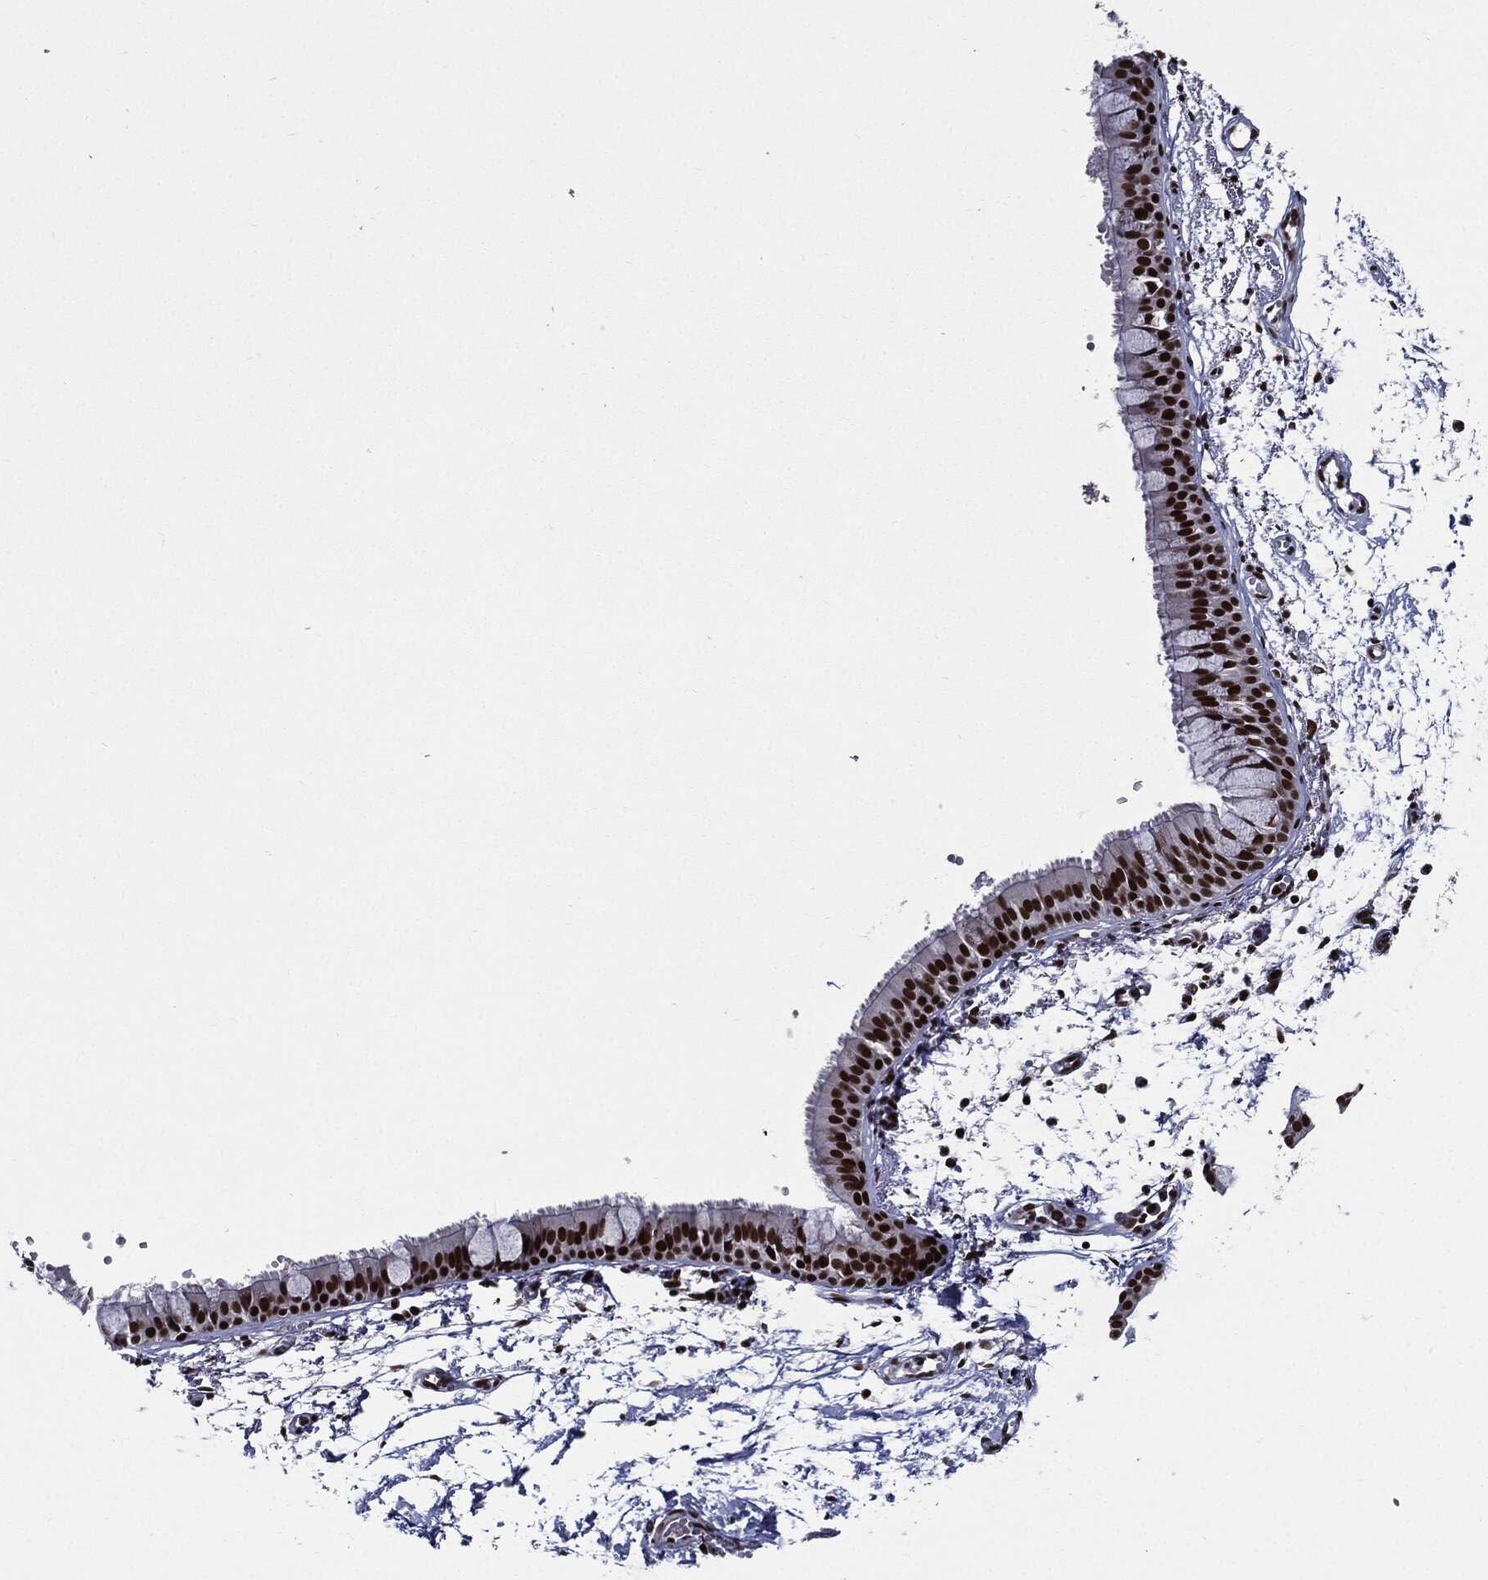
{"staining": {"intensity": "strong", "quantity": ">75%", "location": "nuclear"}, "tissue": "bronchus", "cell_type": "Respiratory epithelial cells", "image_type": "normal", "snomed": [{"axis": "morphology", "description": "Normal tissue, NOS"}, {"axis": "topography", "description": "Cartilage tissue"}, {"axis": "topography", "description": "Bronchus"}], "caption": "The image displays a brown stain indicating the presence of a protein in the nuclear of respiratory epithelial cells in bronchus.", "gene": "ZFP91", "patient": {"sex": "male", "age": 66}}